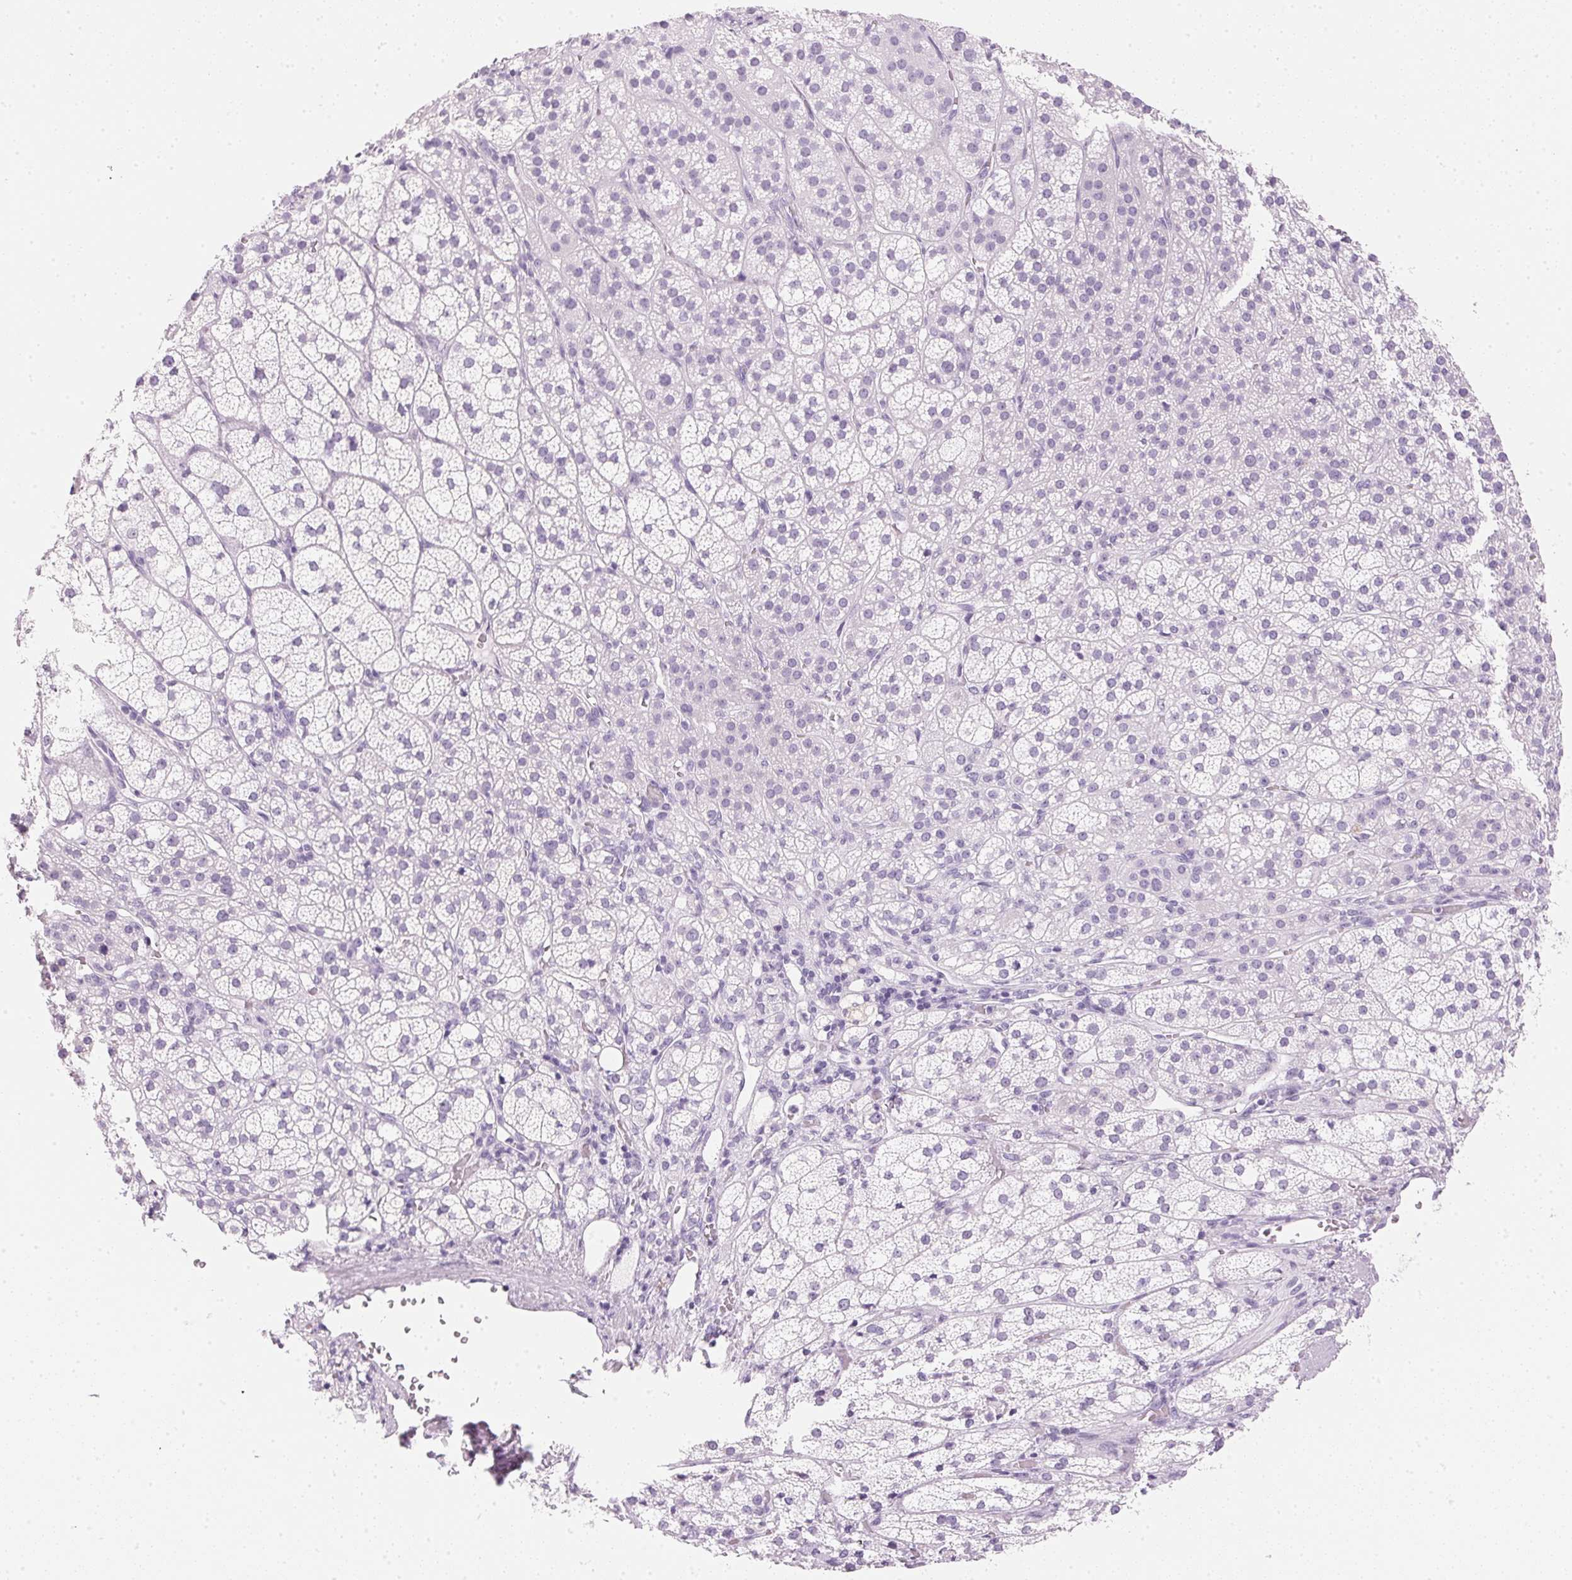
{"staining": {"intensity": "negative", "quantity": "none", "location": "none"}, "tissue": "adrenal gland", "cell_type": "Glandular cells", "image_type": "normal", "snomed": [{"axis": "morphology", "description": "Normal tissue, NOS"}, {"axis": "topography", "description": "Adrenal gland"}], "caption": "Immunohistochemistry photomicrograph of unremarkable adrenal gland: human adrenal gland stained with DAB displays no significant protein positivity in glandular cells.", "gene": "IGFBP1", "patient": {"sex": "female", "age": 60}}